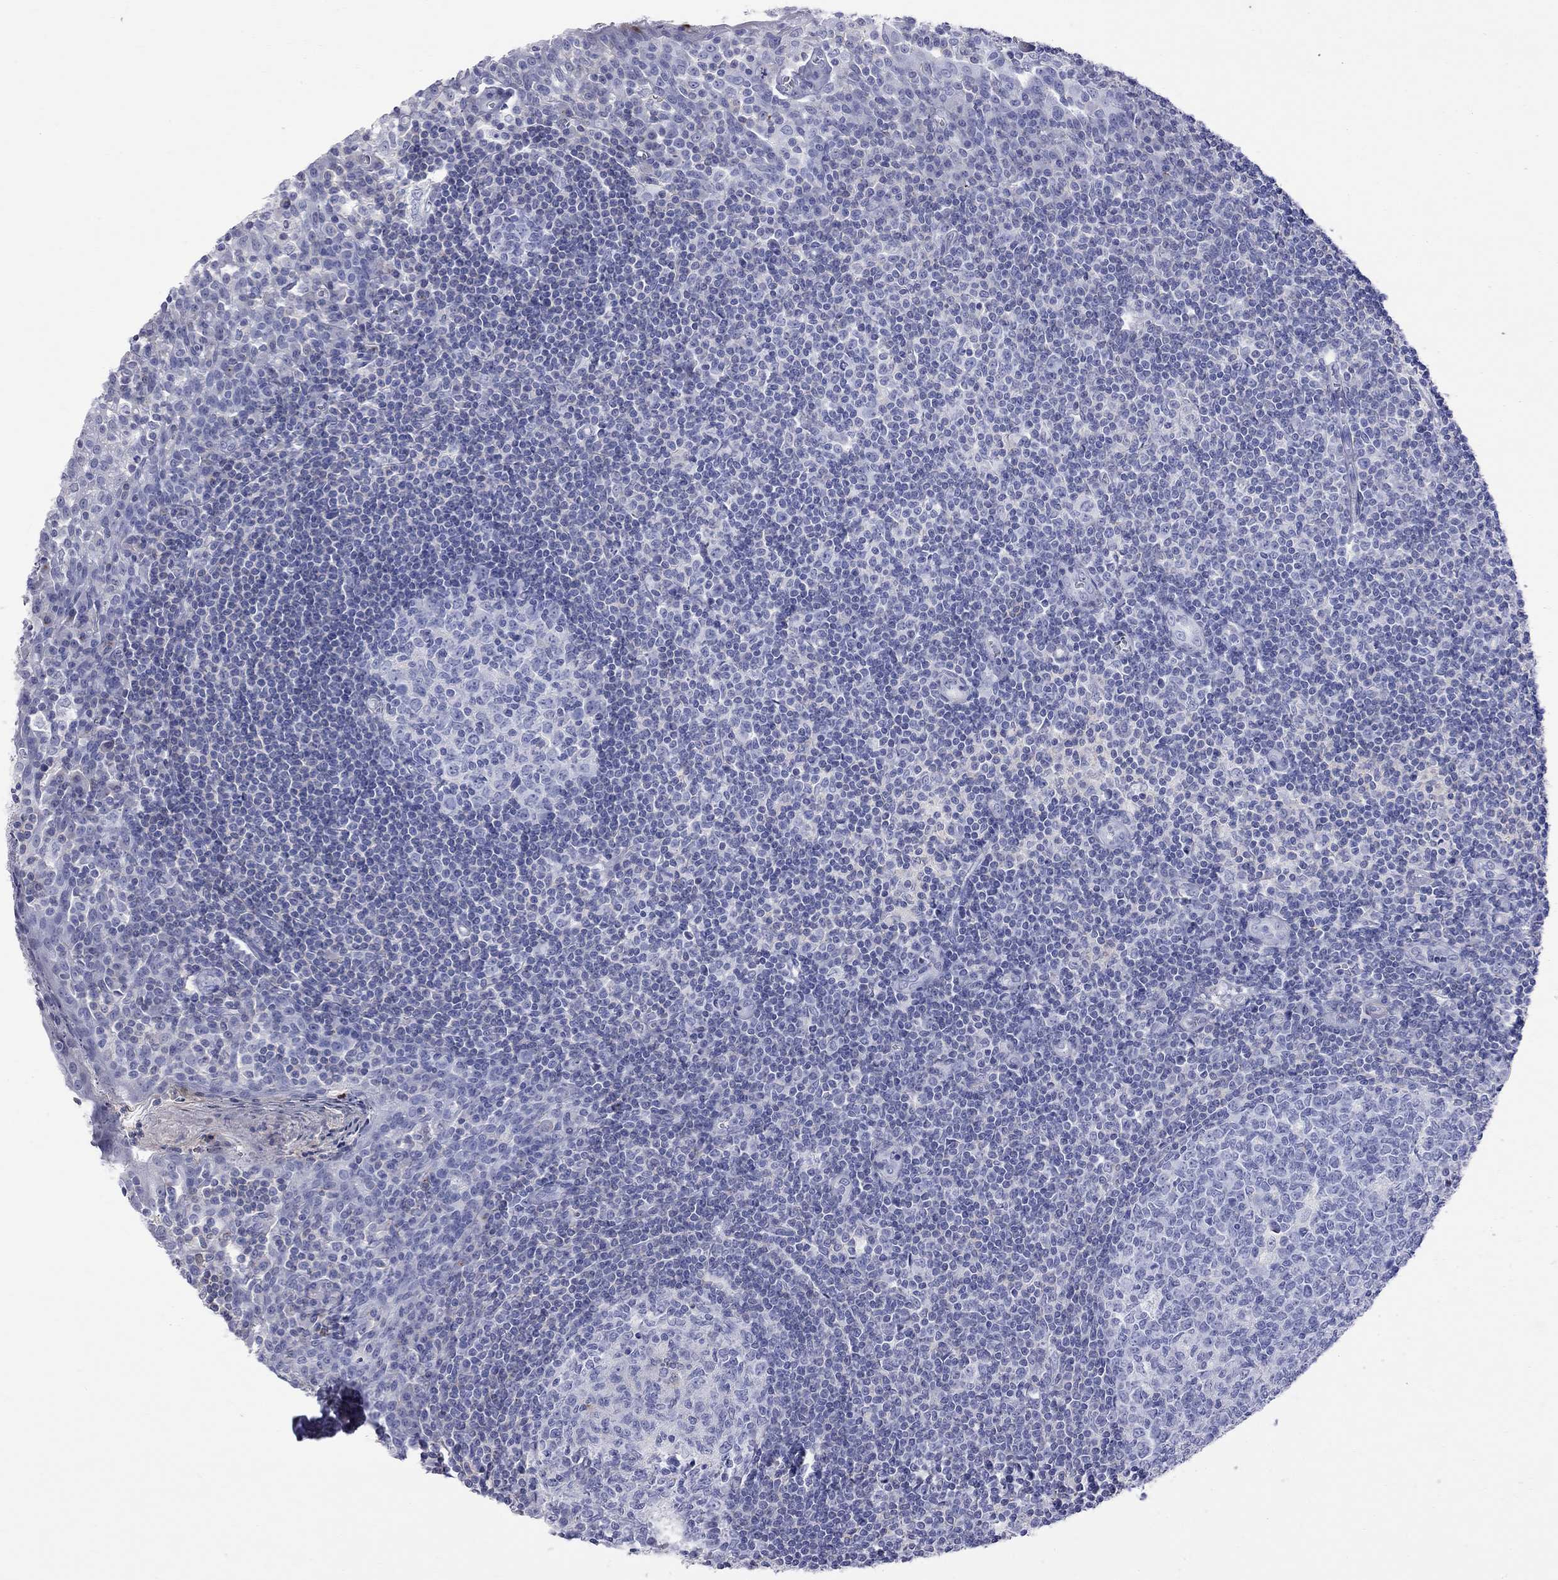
{"staining": {"intensity": "negative", "quantity": "none", "location": "none"}, "tissue": "tonsil", "cell_type": "Germinal center cells", "image_type": "normal", "snomed": [{"axis": "morphology", "description": "Normal tissue, NOS"}, {"axis": "topography", "description": "Tonsil"}], "caption": "Immunohistochemistry of benign human tonsil displays no positivity in germinal center cells.", "gene": "S100A3", "patient": {"sex": "female", "age": 13}}